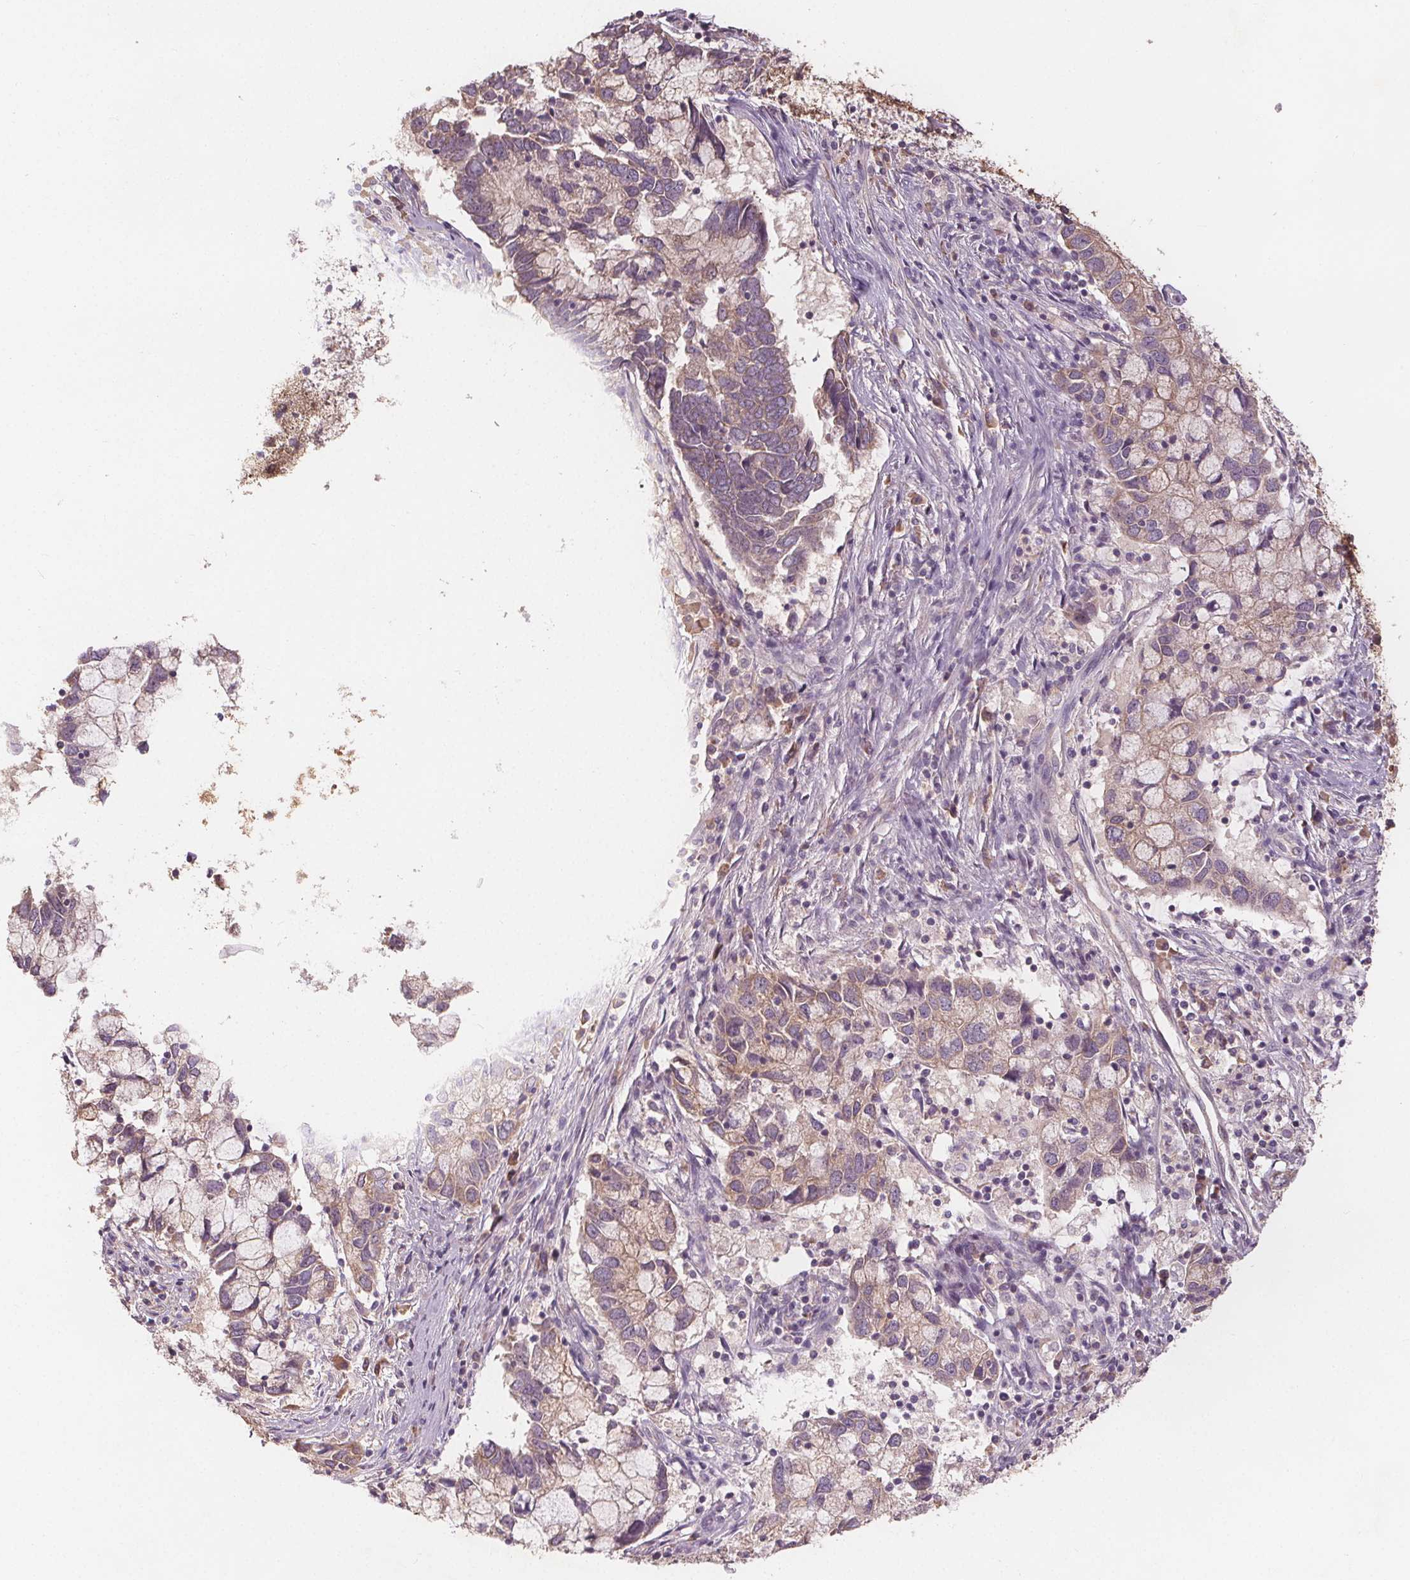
{"staining": {"intensity": "weak", "quantity": "<25%", "location": "cytoplasmic/membranous"}, "tissue": "cervical cancer", "cell_type": "Tumor cells", "image_type": "cancer", "snomed": [{"axis": "morphology", "description": "Adenocarcinoma, NOS"}, {"axis": "topography", "description": "Cervix"}], "caption": "Tumor cells are negative for protein expression in human cervical cancer.", "gene": "TMEM80", "patient": {"sex": "female", "age": 40}}